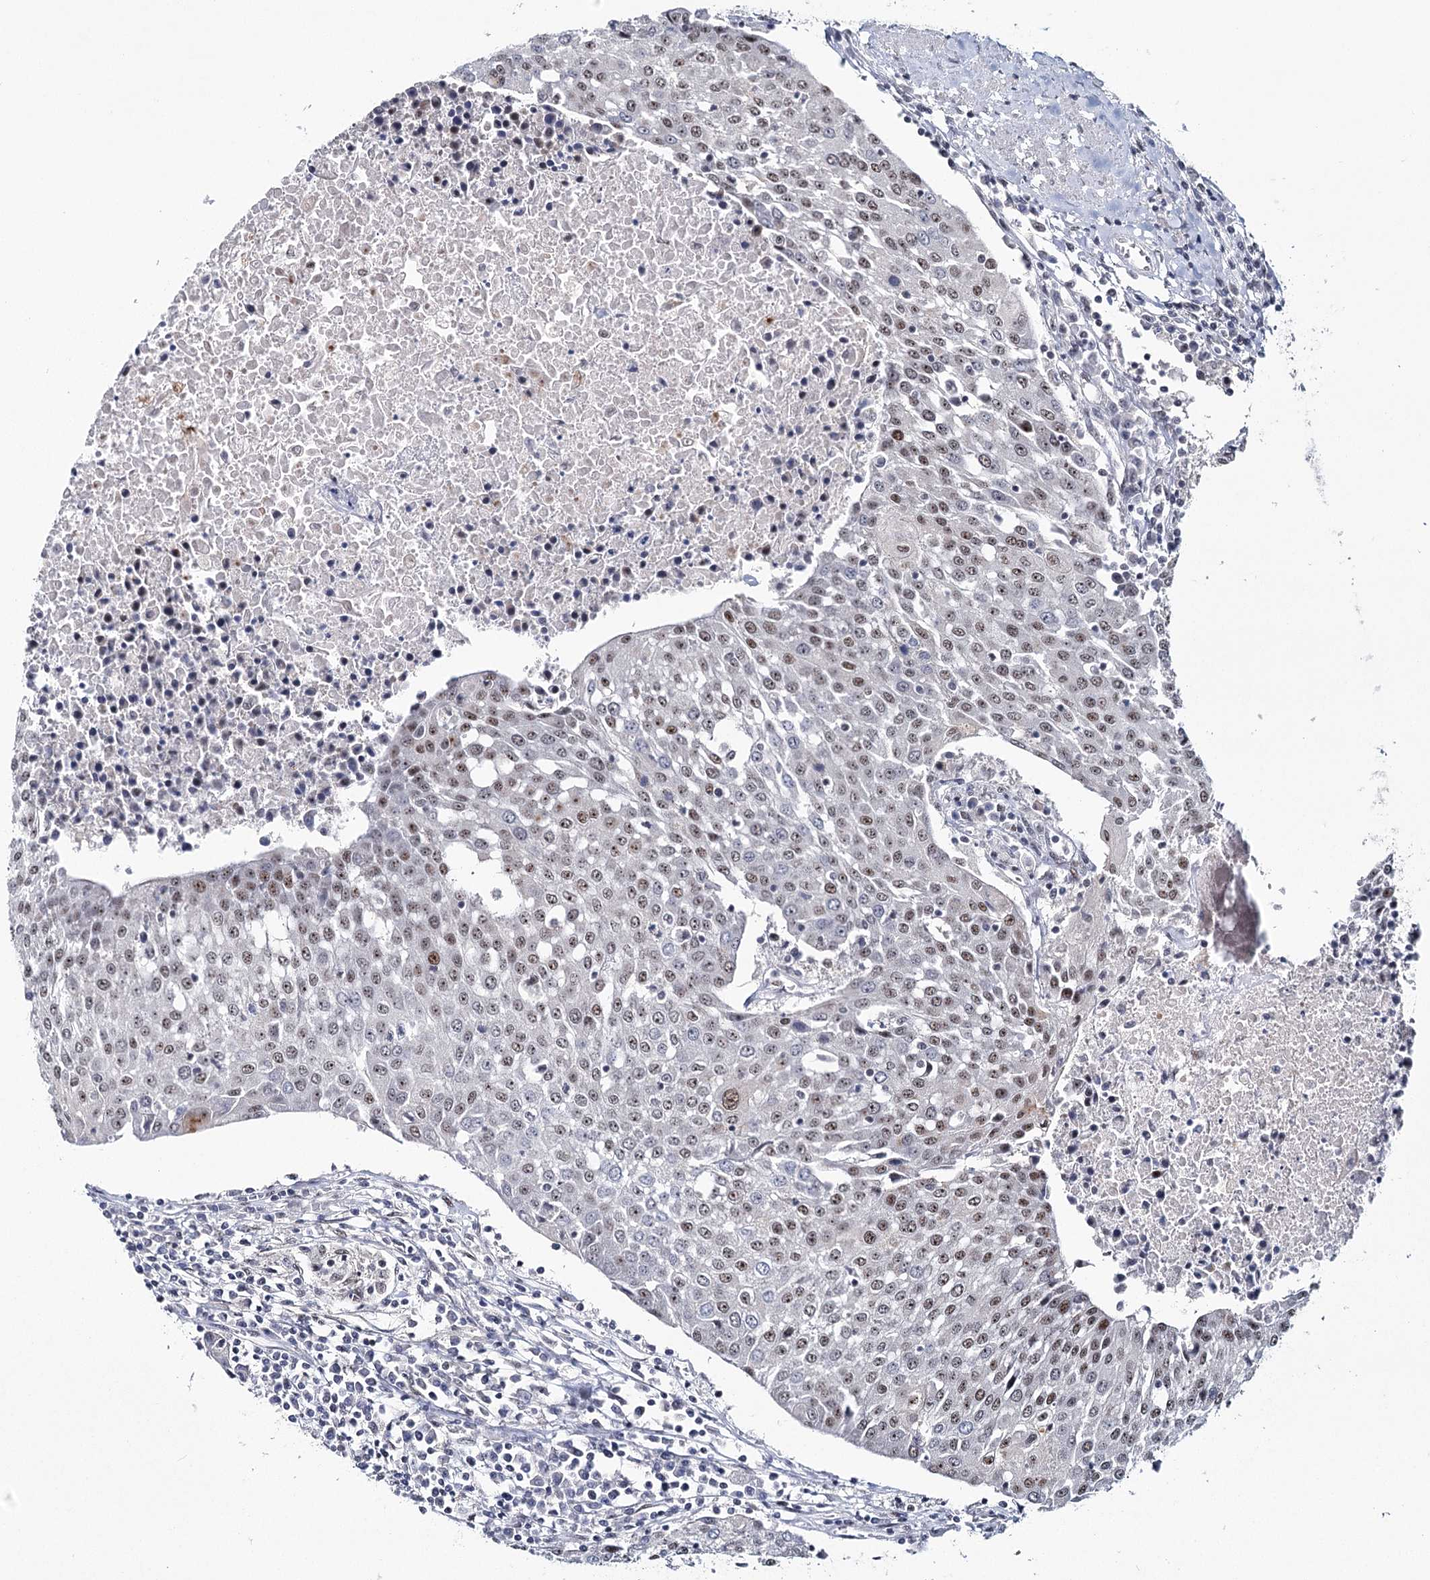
{"staining": {"intensity": "moderate", "quantity": ">75%", "location": "nuclear"}, "tissue": "urothelial cancer", "cell_type": "Tumor cells", "image_type": "cancer", "snomed": [{"axis": "morphology", "description": "Urothelial carcinoma, High grade"}, {"axis": "topography", "description": "Urinary bladder"}], "caption": "A photomicrograph of human high-grade urothelial carcinoma stained for a protein exhibits moderate nuclear brown staining in tumor cells.", "gene": "SCAF8", "patient": {"sex": "female", "age": 85}}